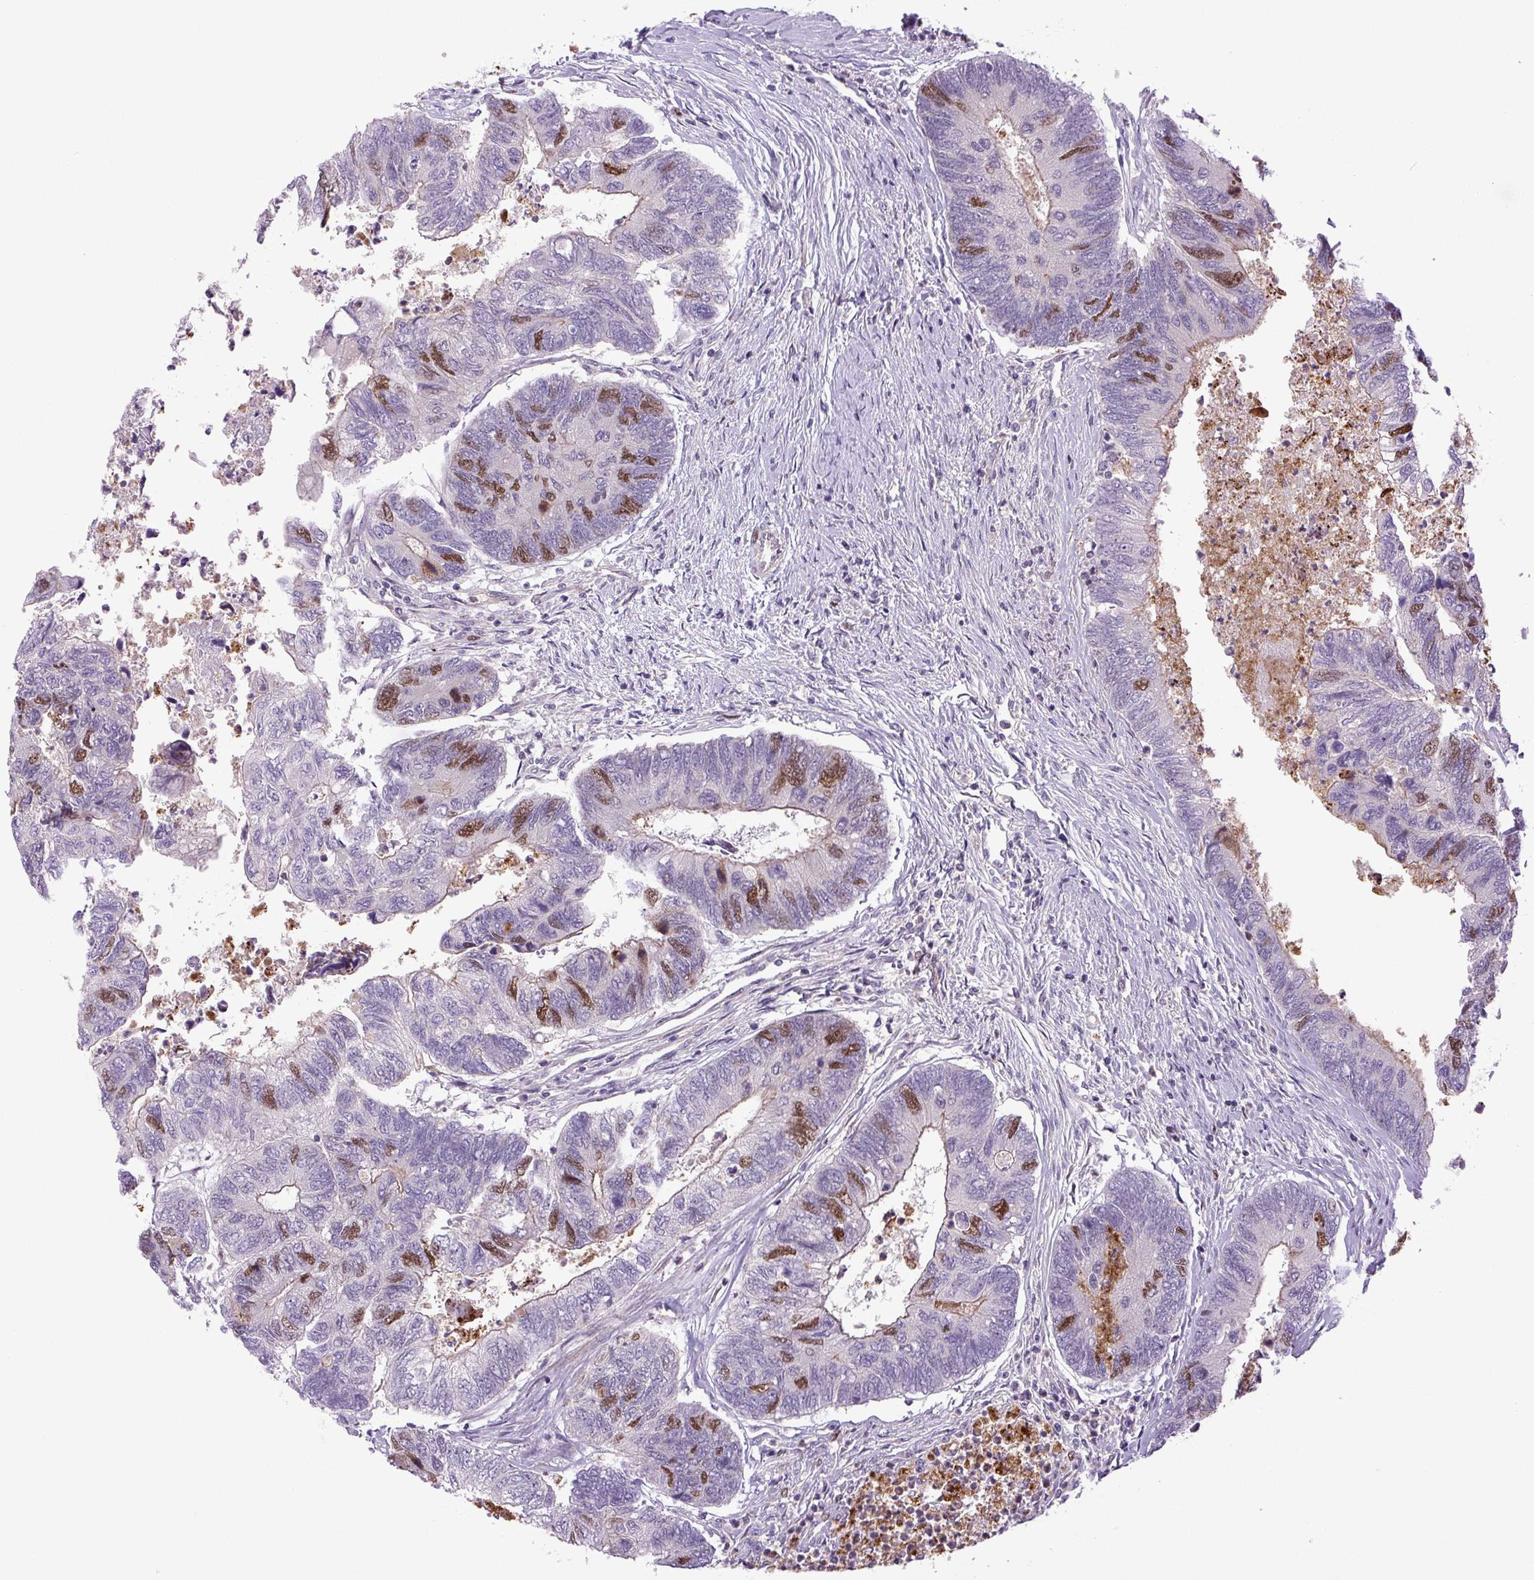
{"staining": {"intensity": "moderate", "quantity": "<25%", "location": "nuclear"}, "tissue": "colorectal cancer", "cell_type": "Tumor cells", "image_type": "cancer", "snomed": [{"axis": "morphology", "description": "Adenocarcinoma, NOS"}, {"axis": "topography", "description": "Colon"}], "caption": "Colorectal adenocarcinoma stained for a protein exhibits moderate nuclear positivity in tumor cells.", "gene": "KIFC1", "patient": {"sex": "female", "age": 67}}